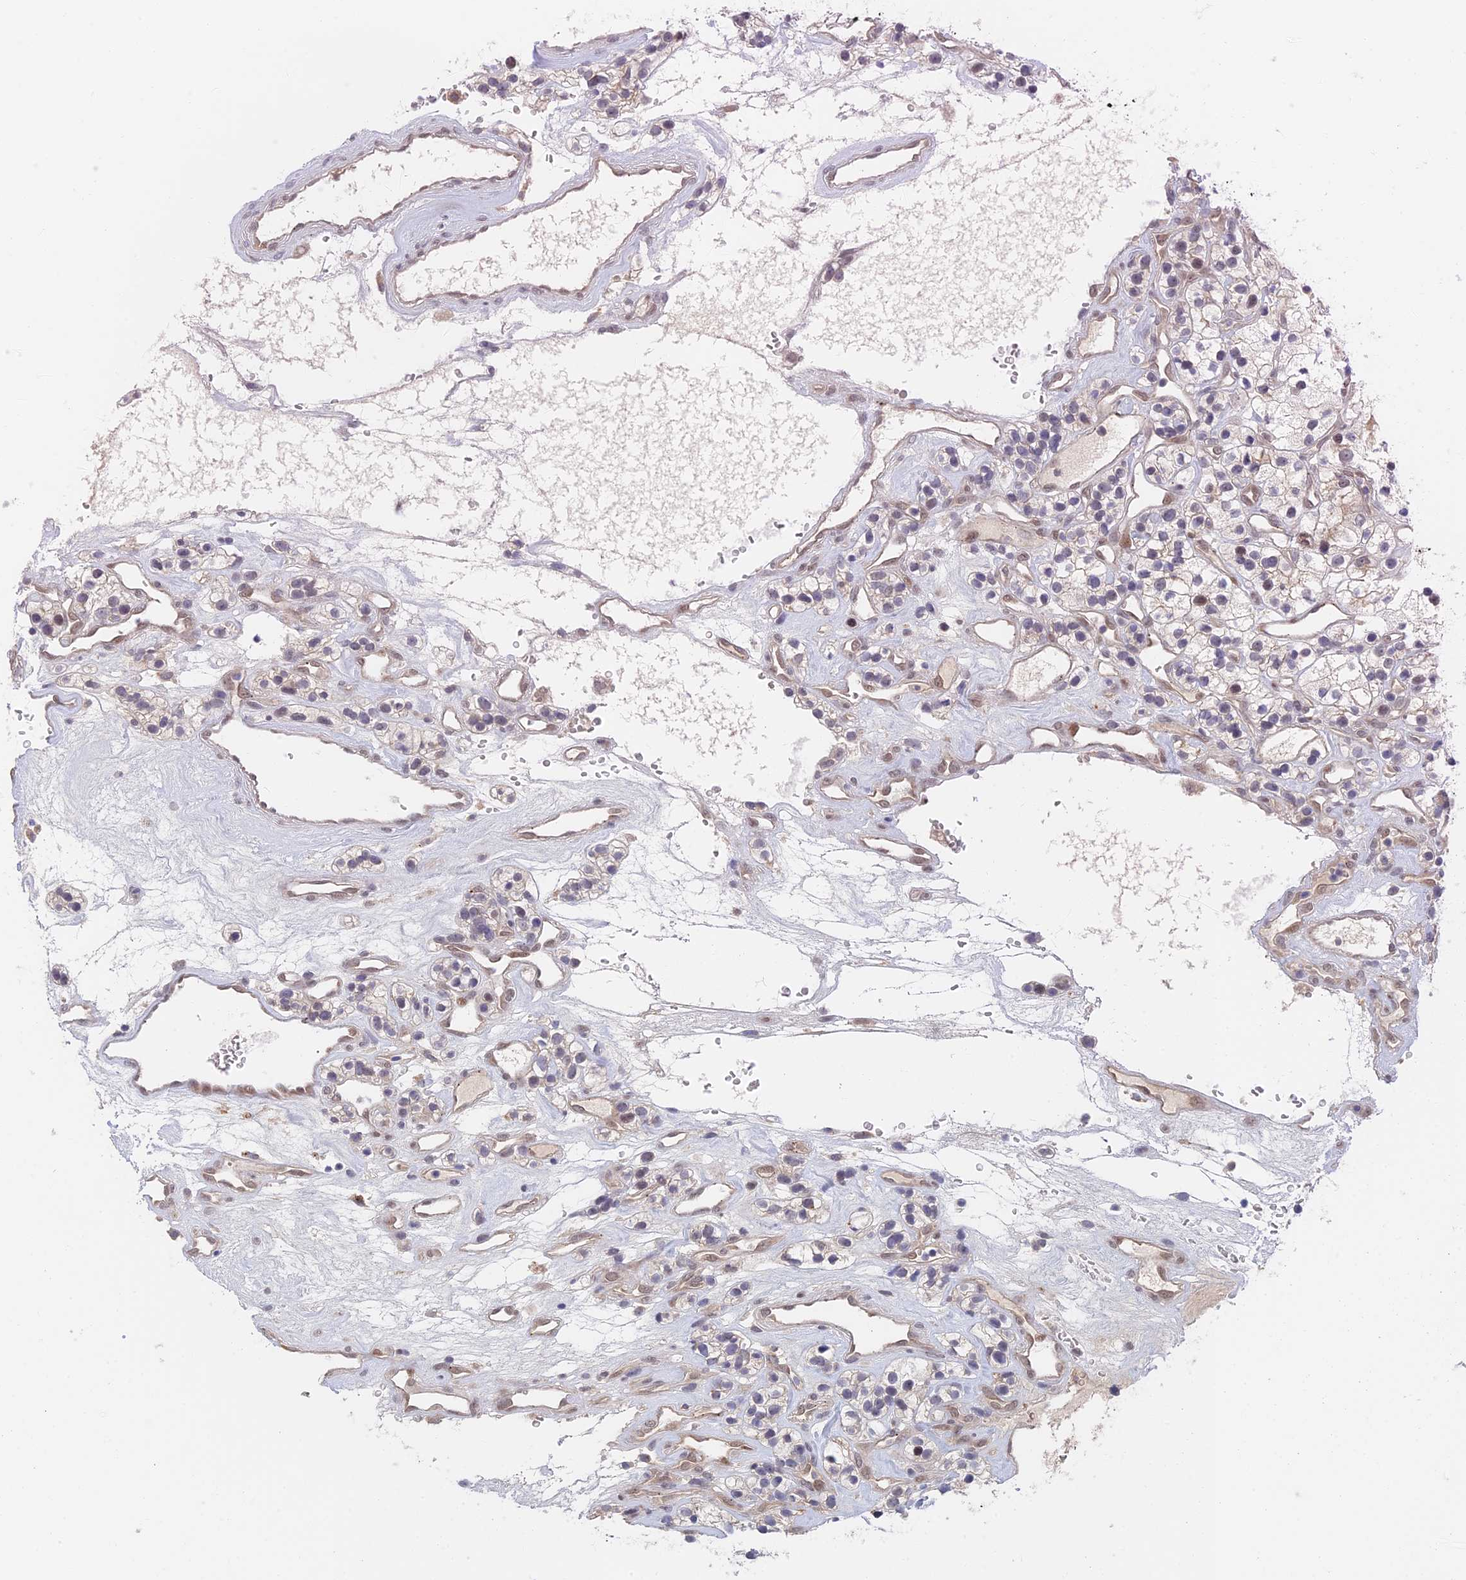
{"staining": {"intensity": "moderate", "quantity": "25%-75%", "location": "cytoplasmic/membranous,nuclear"}, "tissue": "renal cancer", "cell_type": "Tumor cells", "image_type": "cancer", "snomed": [{"axis": "morphology", "description": "Adenocarcinoma, NOS"}, {"axis": "topography", "description": "Kidney"}], "caption": "Protein analysis of renal cancer tissue reveals moderate cytoplasmic/membranous and nuclear expression in about 25%-75% of tumor cells. (DAB (3,3'-diaminobenzidine) IHC with brightfield microscopy, high magnification).", "gene": "ZUP1", "patient": {"sex": "female", "age": 57}}